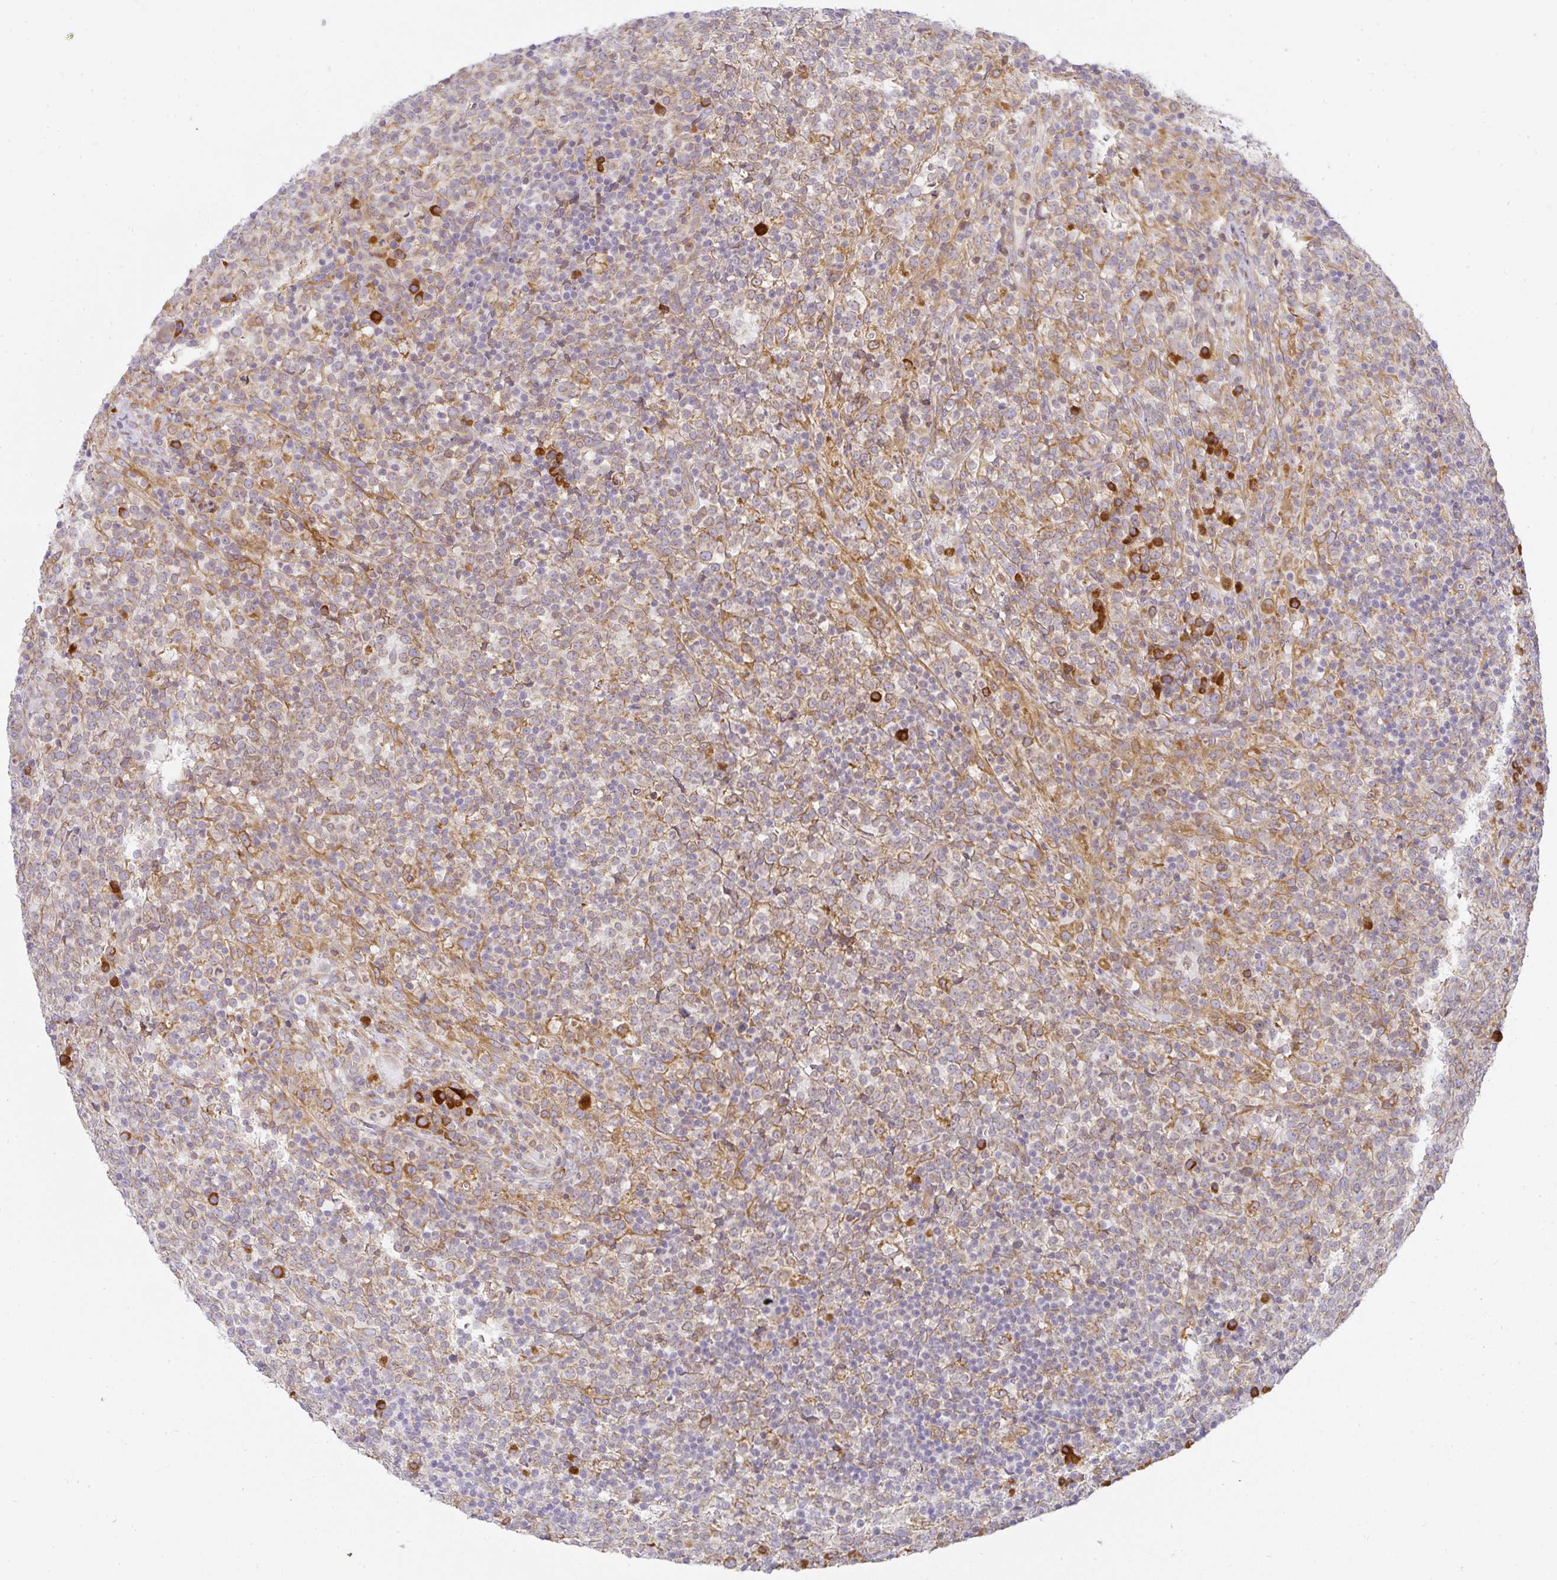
{"staining": {"intensity": "moderate", "quantity": "25%-75%", "location": "cytoplasmic/membranous"}, "tissue": "lymphoma", "cell_type": "Tumor cells", "image_type": "cancer", "snomed": [{"axis": "morphology", "description": "Malignant lymphoma, non-Hodgkin's type, High grade"}, {"axis": "topography", "description": "Lymph node"}], "caption": "The micrograph displays staining of high-grade malignant lymphoma, non-Hodgkin's type, revealing moderate cytoplasmic/membranous protein staining (brown color) within tumor cells.", "gene": "DERL2", "patient": {"sex": "male", "age": 54}}